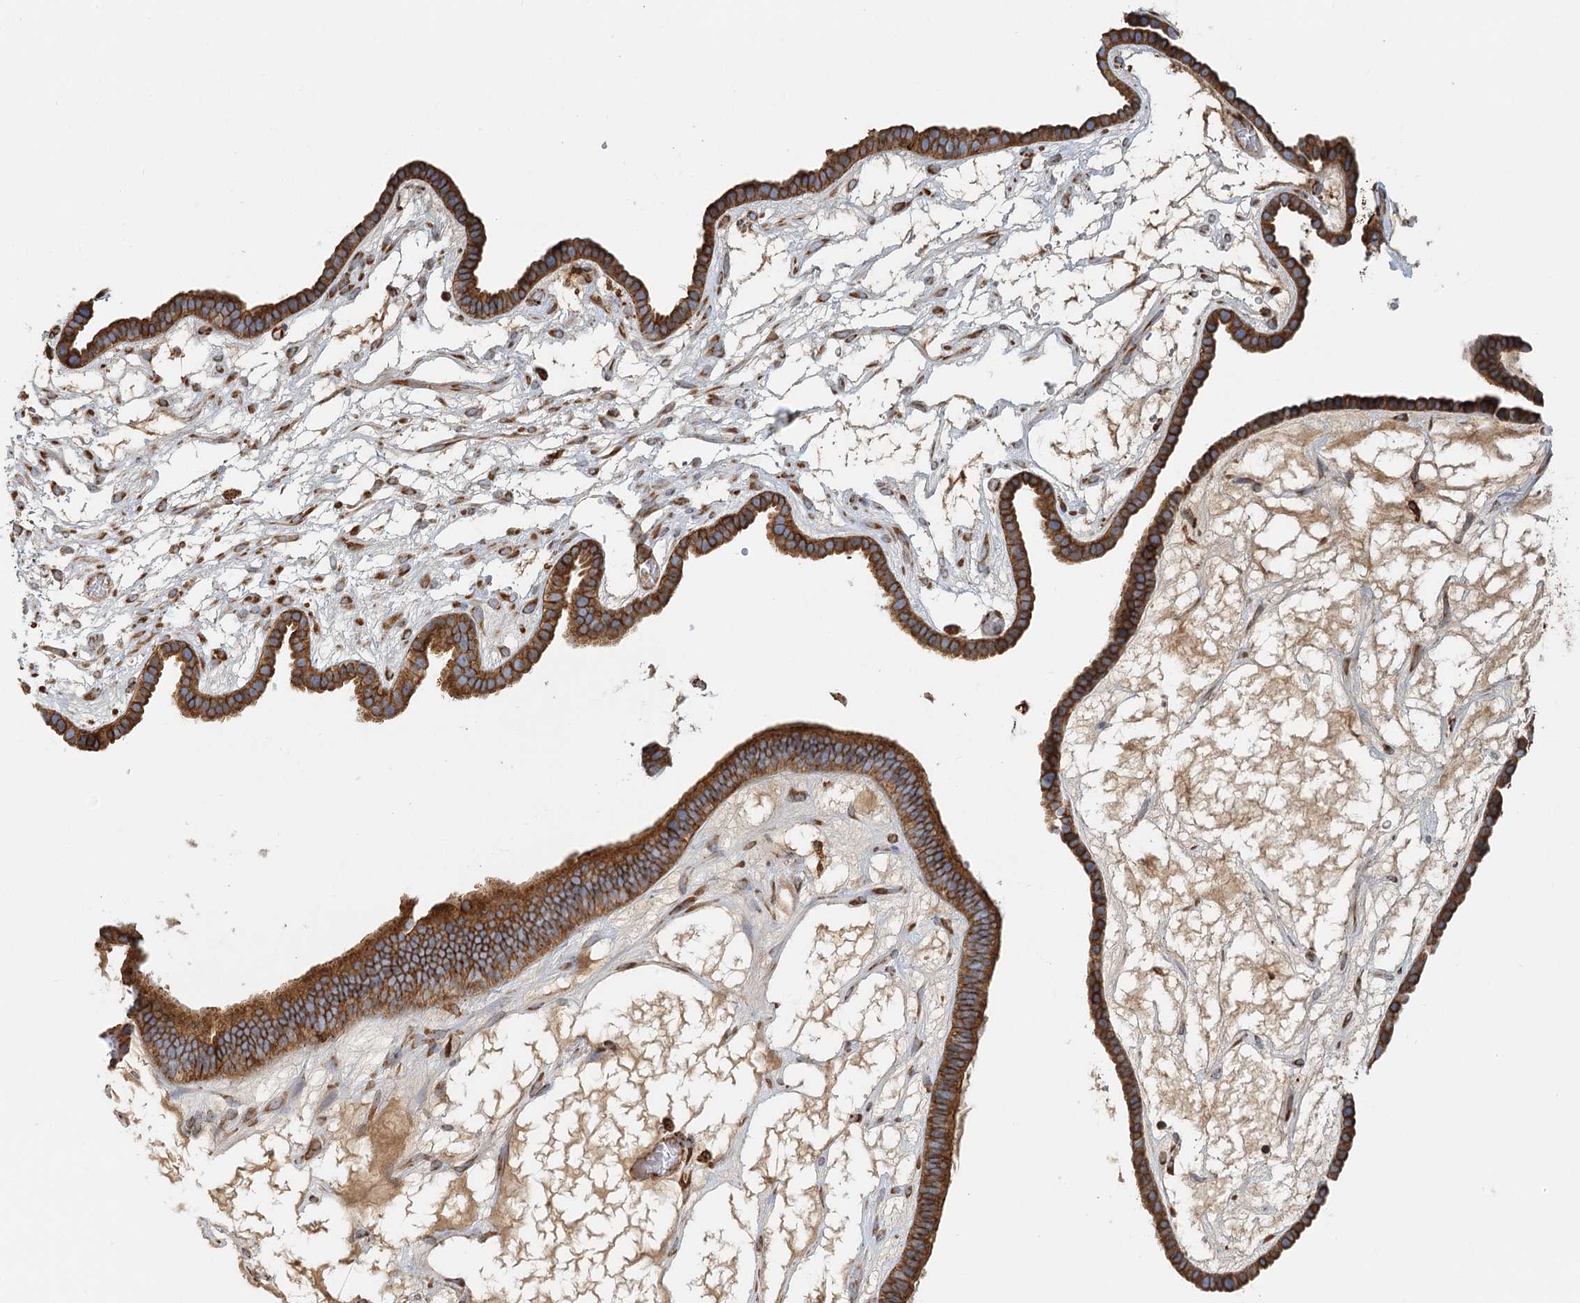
{"staining": {"intensity": "strong", "quantity": ">75%", "location": "cytoplasmic/membranous"}, "tissue": "ovarian cancer", "cell_type": "Tumor cells", "image_type": "cancer", "snomed": [{"axis": "morphology", "description": "Cystadenocarcinoma, serous, NOS"}, {"axis": "topography", "description": "Ovary"}], "caption": "Ovarian serous cystadenocarcinoma was stained to show a protein in brown. There is high levels of strong cytoplasmic/membranous positivity in approximately >75% of tumor cells.", "gene": "TAS1R1", "patient": {"sex": "female", "age": 56}}